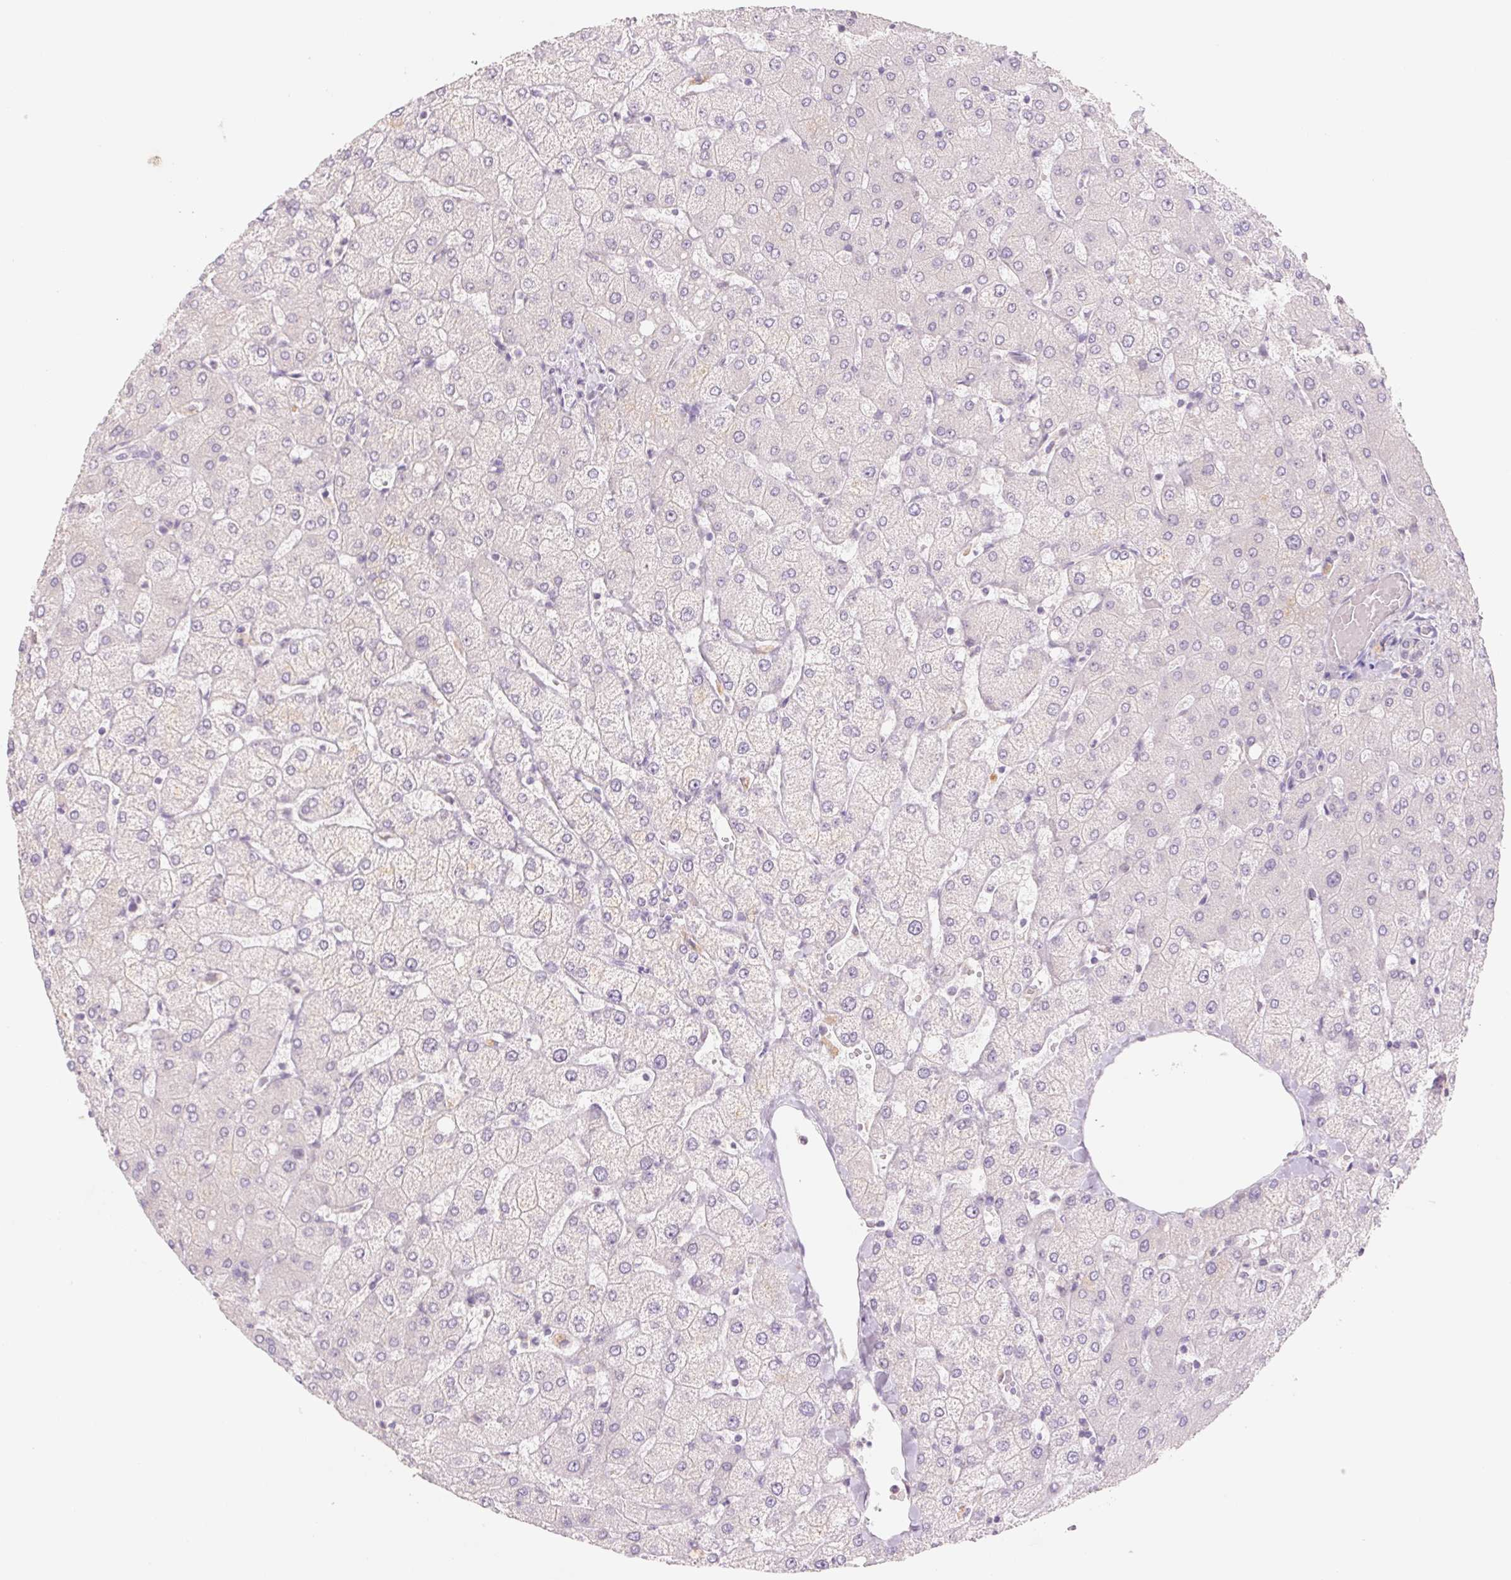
{"staining": {"intensity": "negative", "quantity": "none", "location": "none"}, "tissue": "liver", "cell_type": "Cholangiocytes", "image_type": "normal", "snomed": [{"axis": "morphology", "description": "Normal tissue, NOS"}, {"axis": "topography", "description": "Liver"}], "caption": "Immunohistochemical staining of unremarkable liver reveals no significant expression in cholangiocytes. (DAB (3,3'-diaminobenzidine) immunohistochemistry (IHC) visualized using brightfield microscopy, high magnification).", "gene": "PNMA8B", "patient": {"sex": "female", "age": 54}}